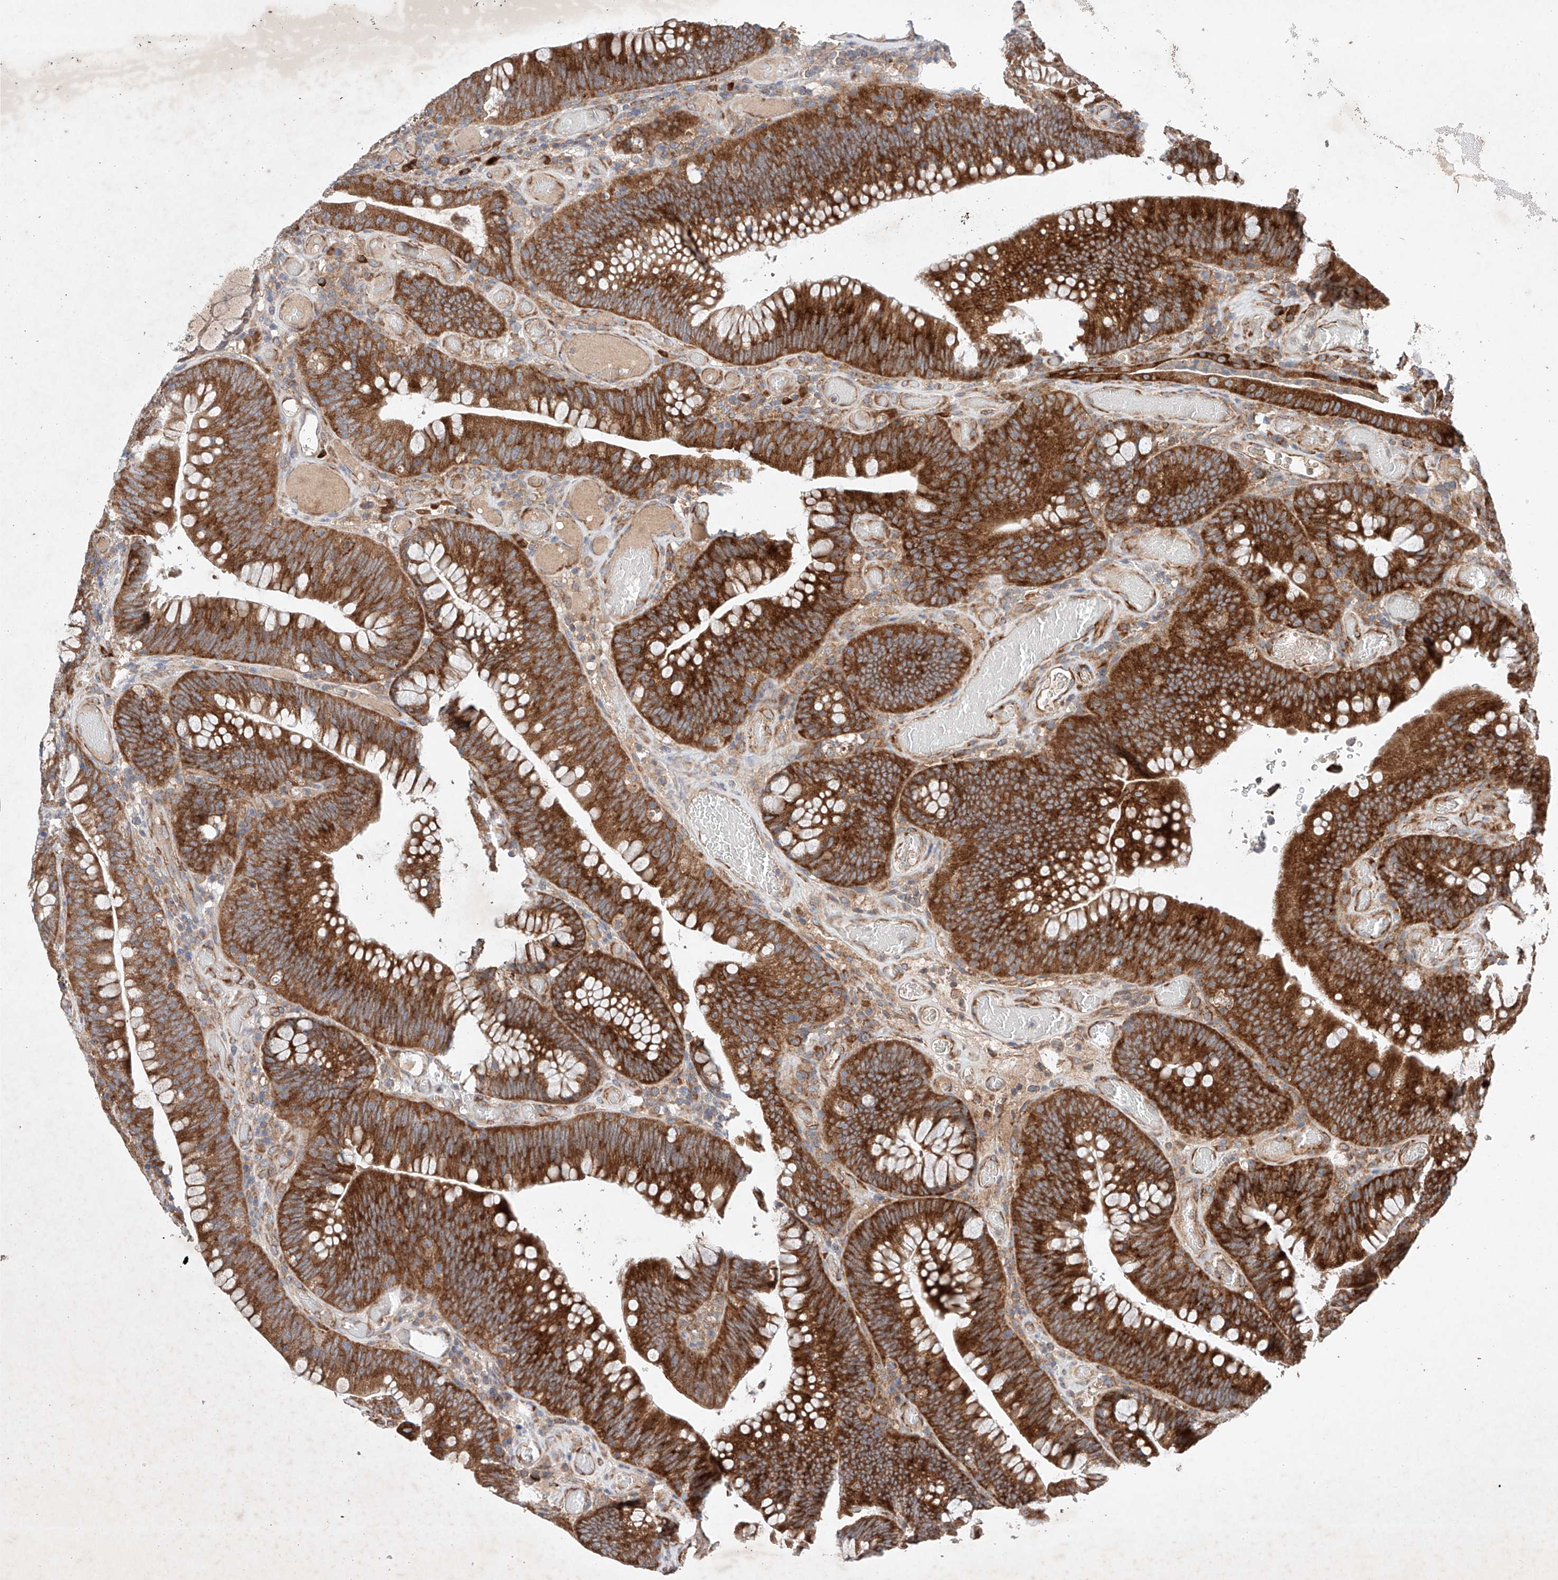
{"staining": {"intensity": "strong", "quantity": ">75%", "location": "cytoplasmic/membranous"}, "tissue": "colorectal cancer", "cell_type": "Tumor cells", "image_type": "cancer", "snomed": [{"axis": "morphology", "description": "Normal tissue, NOS"}, {"axis": "topography", "description": "Colon"}], "caption": "Strong cytoplasmic/membranous positivity for a protein is seen in about >75% of tumor cells of colorectal cancer using IHC.", "gene": "FASTK", "patient": {"sex": "female", "age": 82}}